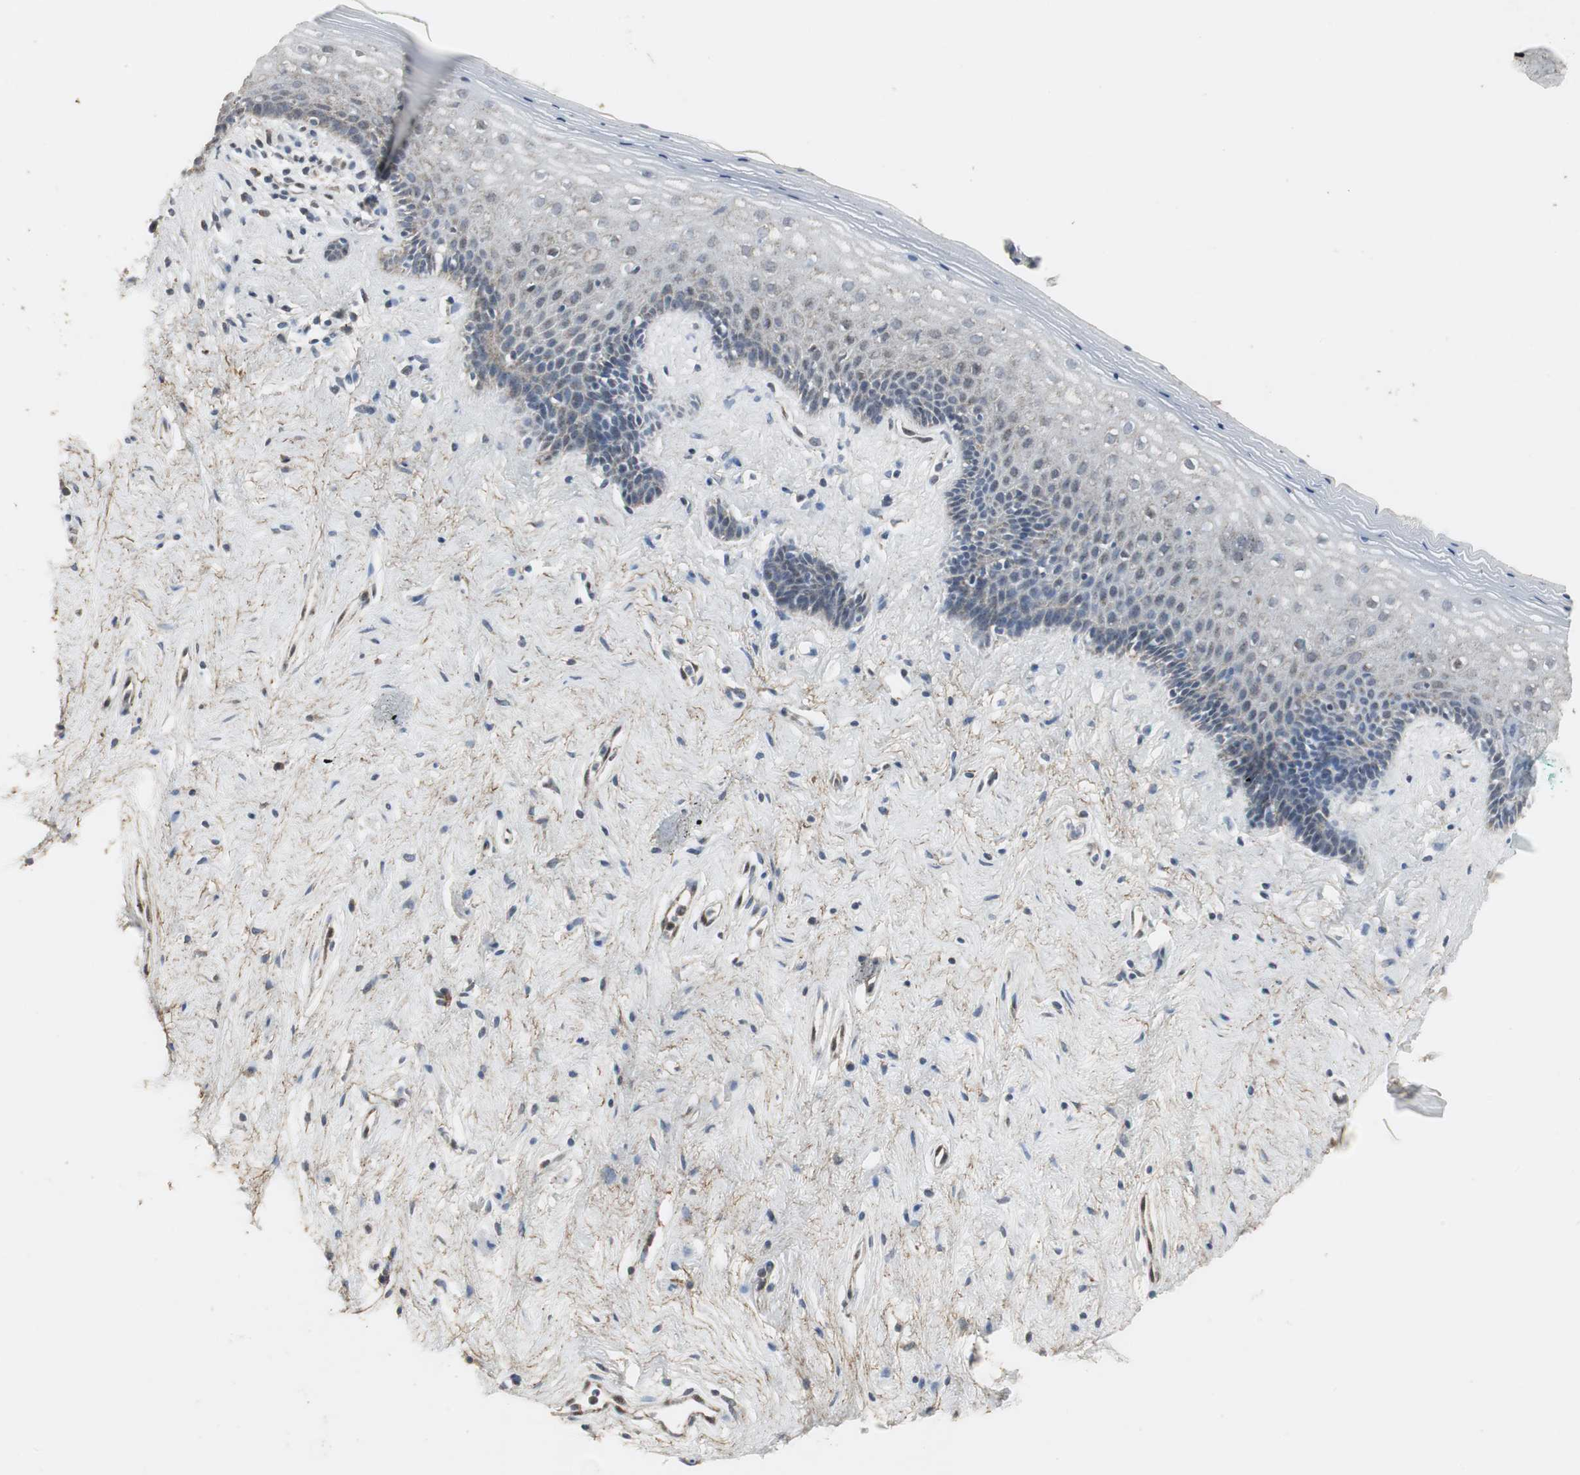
{"staining": {"intensity": "weak", "quantity": "<25%", "location": "cytoplasmic/membranous"}, "tissue": "vagina", "cell_type": "Squamous epithelial cells", "image_type": "normal", "snomed": [{"axis": "morphology", "description": "Normal tissue, NOS"}, {"axis": "topography", "description": "Vagina"}], "caption": "Immunohistochemistry (IHC) of unremarkable human vagina shows no expression in squamous epithelial cells. The staining is performed using DAB brown chromogen with nuclei counter-stained in using hematoxylin.", "gene": "DNAJB4", "patient": {"sex": "female", "age": 44}}